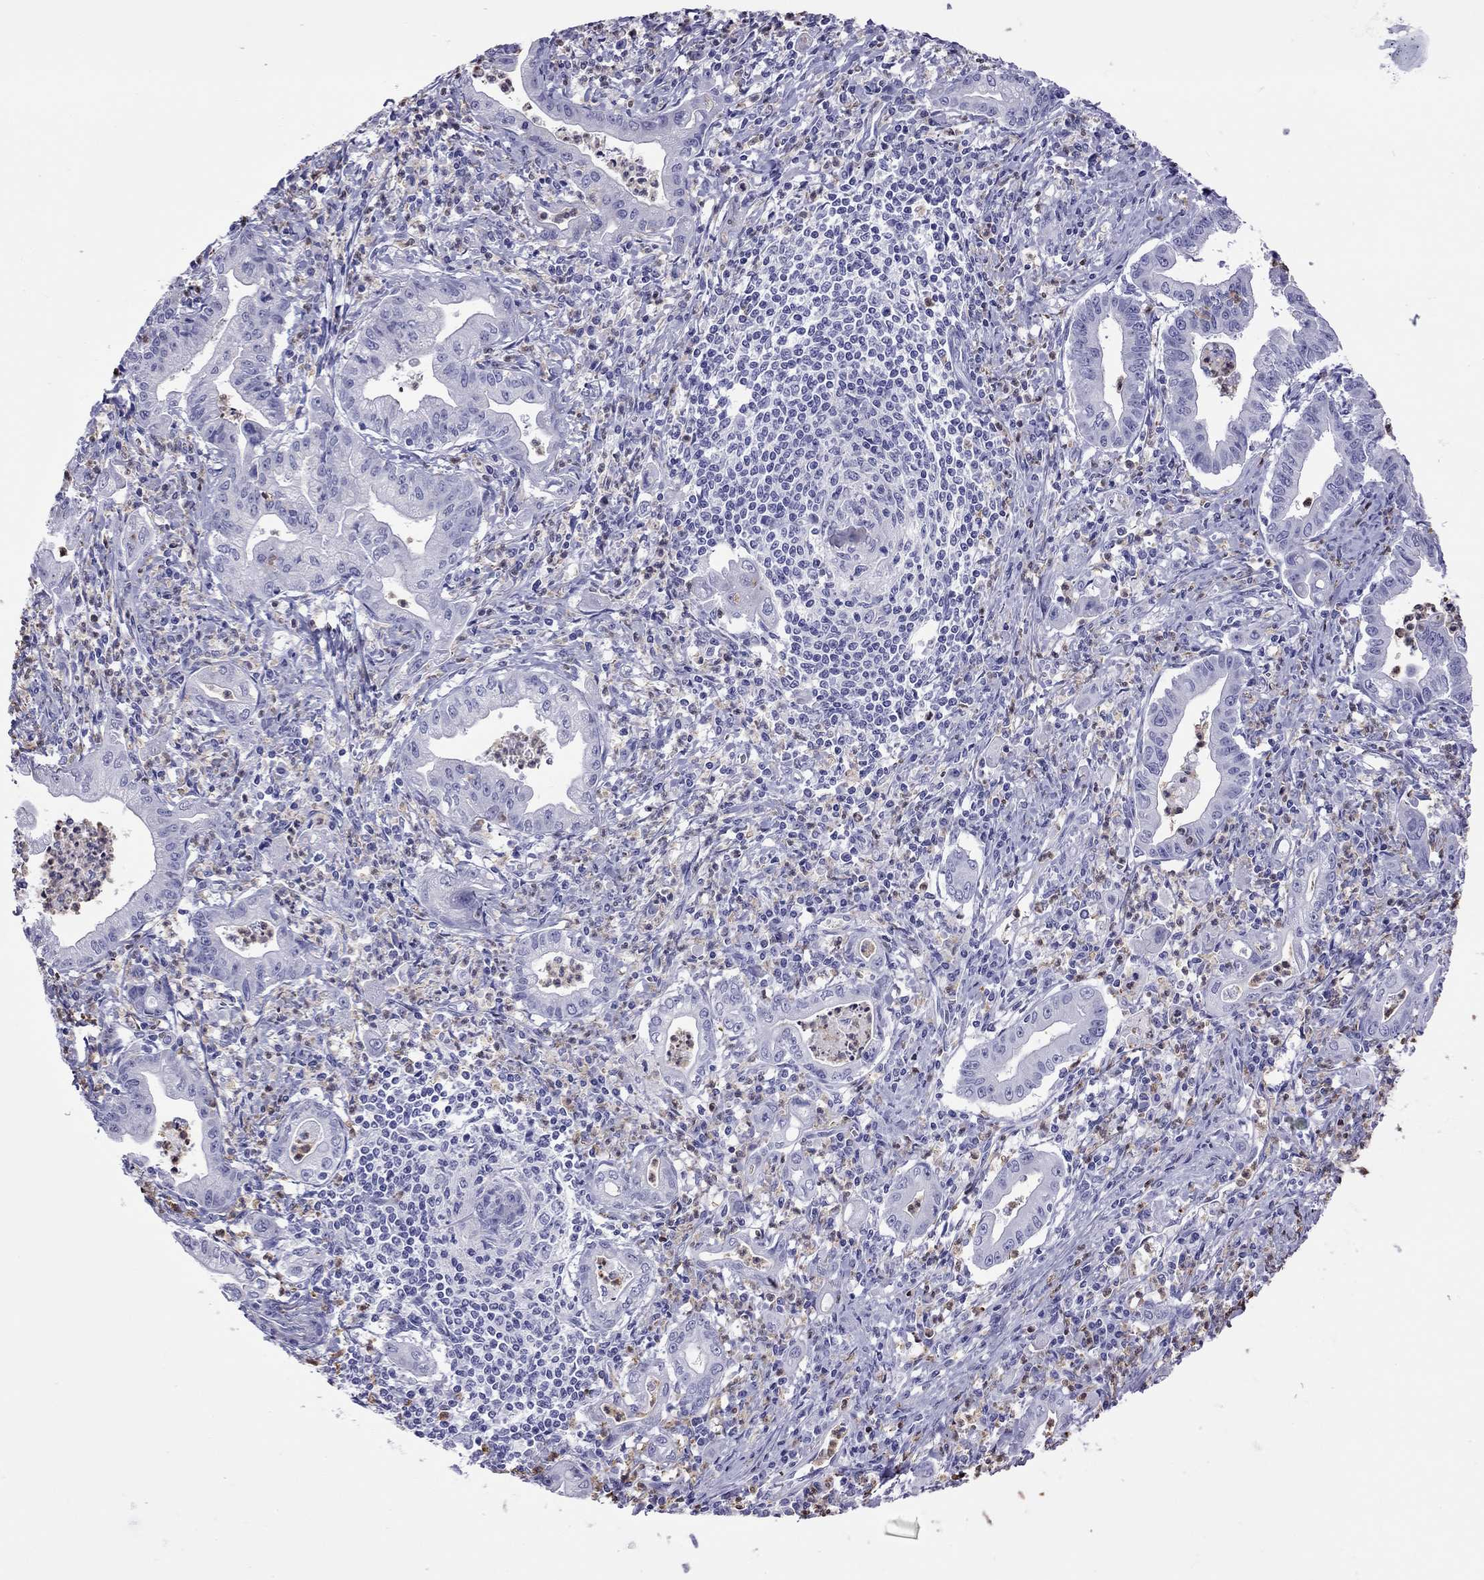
{"staining": {"intensity": "negative", "quantity": "none", "location": "none"}, "tissue": "stomach cancer", "cell_type": "Tumor cells", "image_type": "cancer", "snomed": [{"axis": "morphology", "description": "Adenocarcinoma, NOS"}, {"axis": "topography", "description": "Stomach, upper"}], "caption": "Immunohistochemistry (IHC) image of neoplastic tissue: stomach adenocarcinoma stained with DAB displays no significant protein positivity in tumor cells.", "gene": "SLAMF1", "patient": {"sex": "female", "age": 79}}